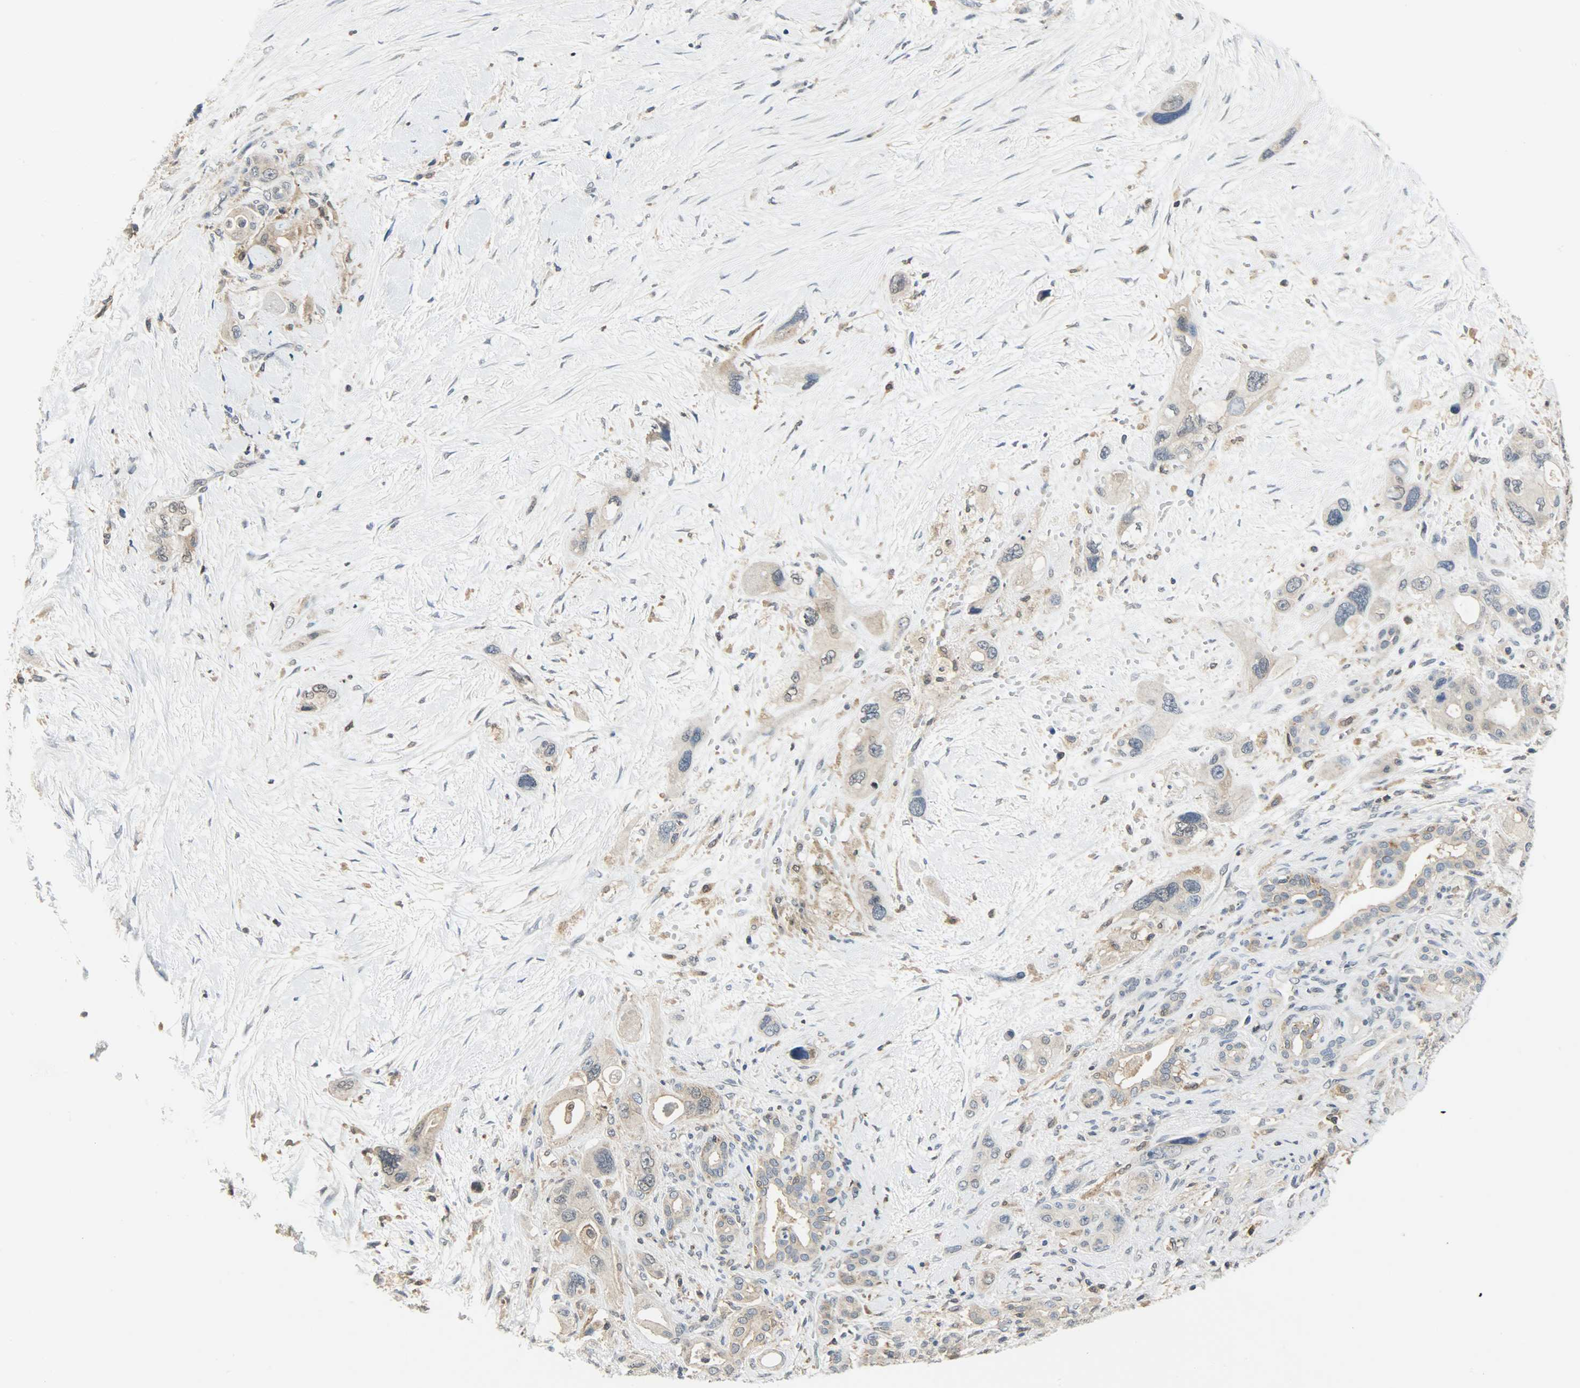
{"staining": {"intensity": "moderate", "quantity": "25%-75%", "location": "cytoplasmic/membranous"}, "tissue": "pancreatic cancer", "cell_type": "Tumor cells", "image_type": "cancer", "snomed": [{"axis": "morphology", "description": "Adenocarcinoma, NOS"}, {"axis": "topography", "description": "Pancreas"}], "caption": "Brown immunohistochemical staining in adenocarcinoma (pancreatic) demonstrates moderate cytoplasmic/membranous expression in approximately 25%-75% of tumor cells.", "gene": "TRIM21", "patient": {"sex": "male", "age": 46}}